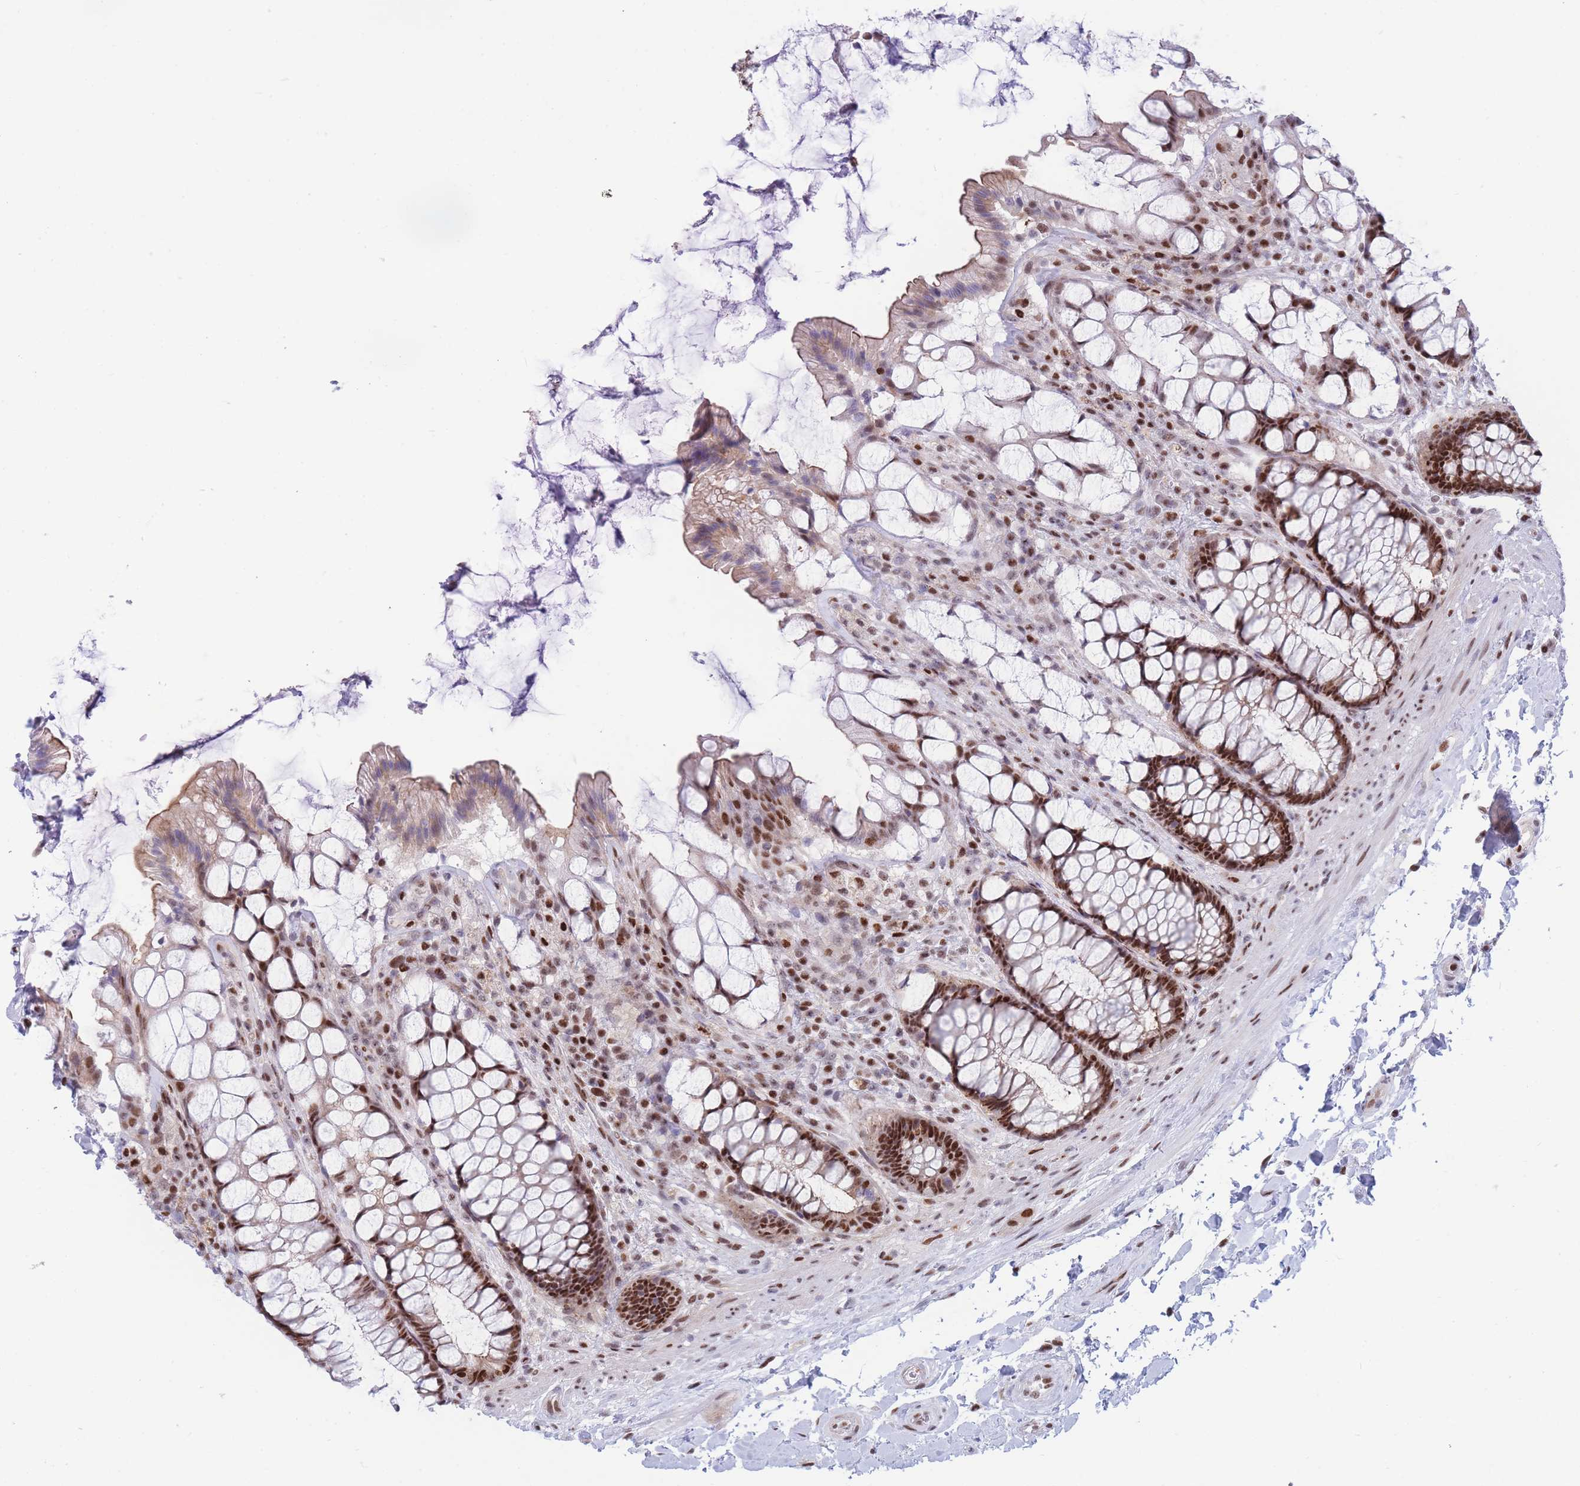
{"staining": {"intensity": "strong", "quantity": "25%-75%", "location": "nuclear"}, "tissue": "rectum", "cell_type": "Glandular cells", "image_type": "normal", "snomed": [{"axis": "morphology", "description": "Normal tissue, NOS"}, {"axis": "topography", "description": "Rectum"}], "caption": "The immunohistochemical stain highlights strong nuclear expression in glandular cells of normal rectum. Nuclei are stained in blue.", "gene": "DNAJC3", "patient": {"sex": "female", "age": 58}}